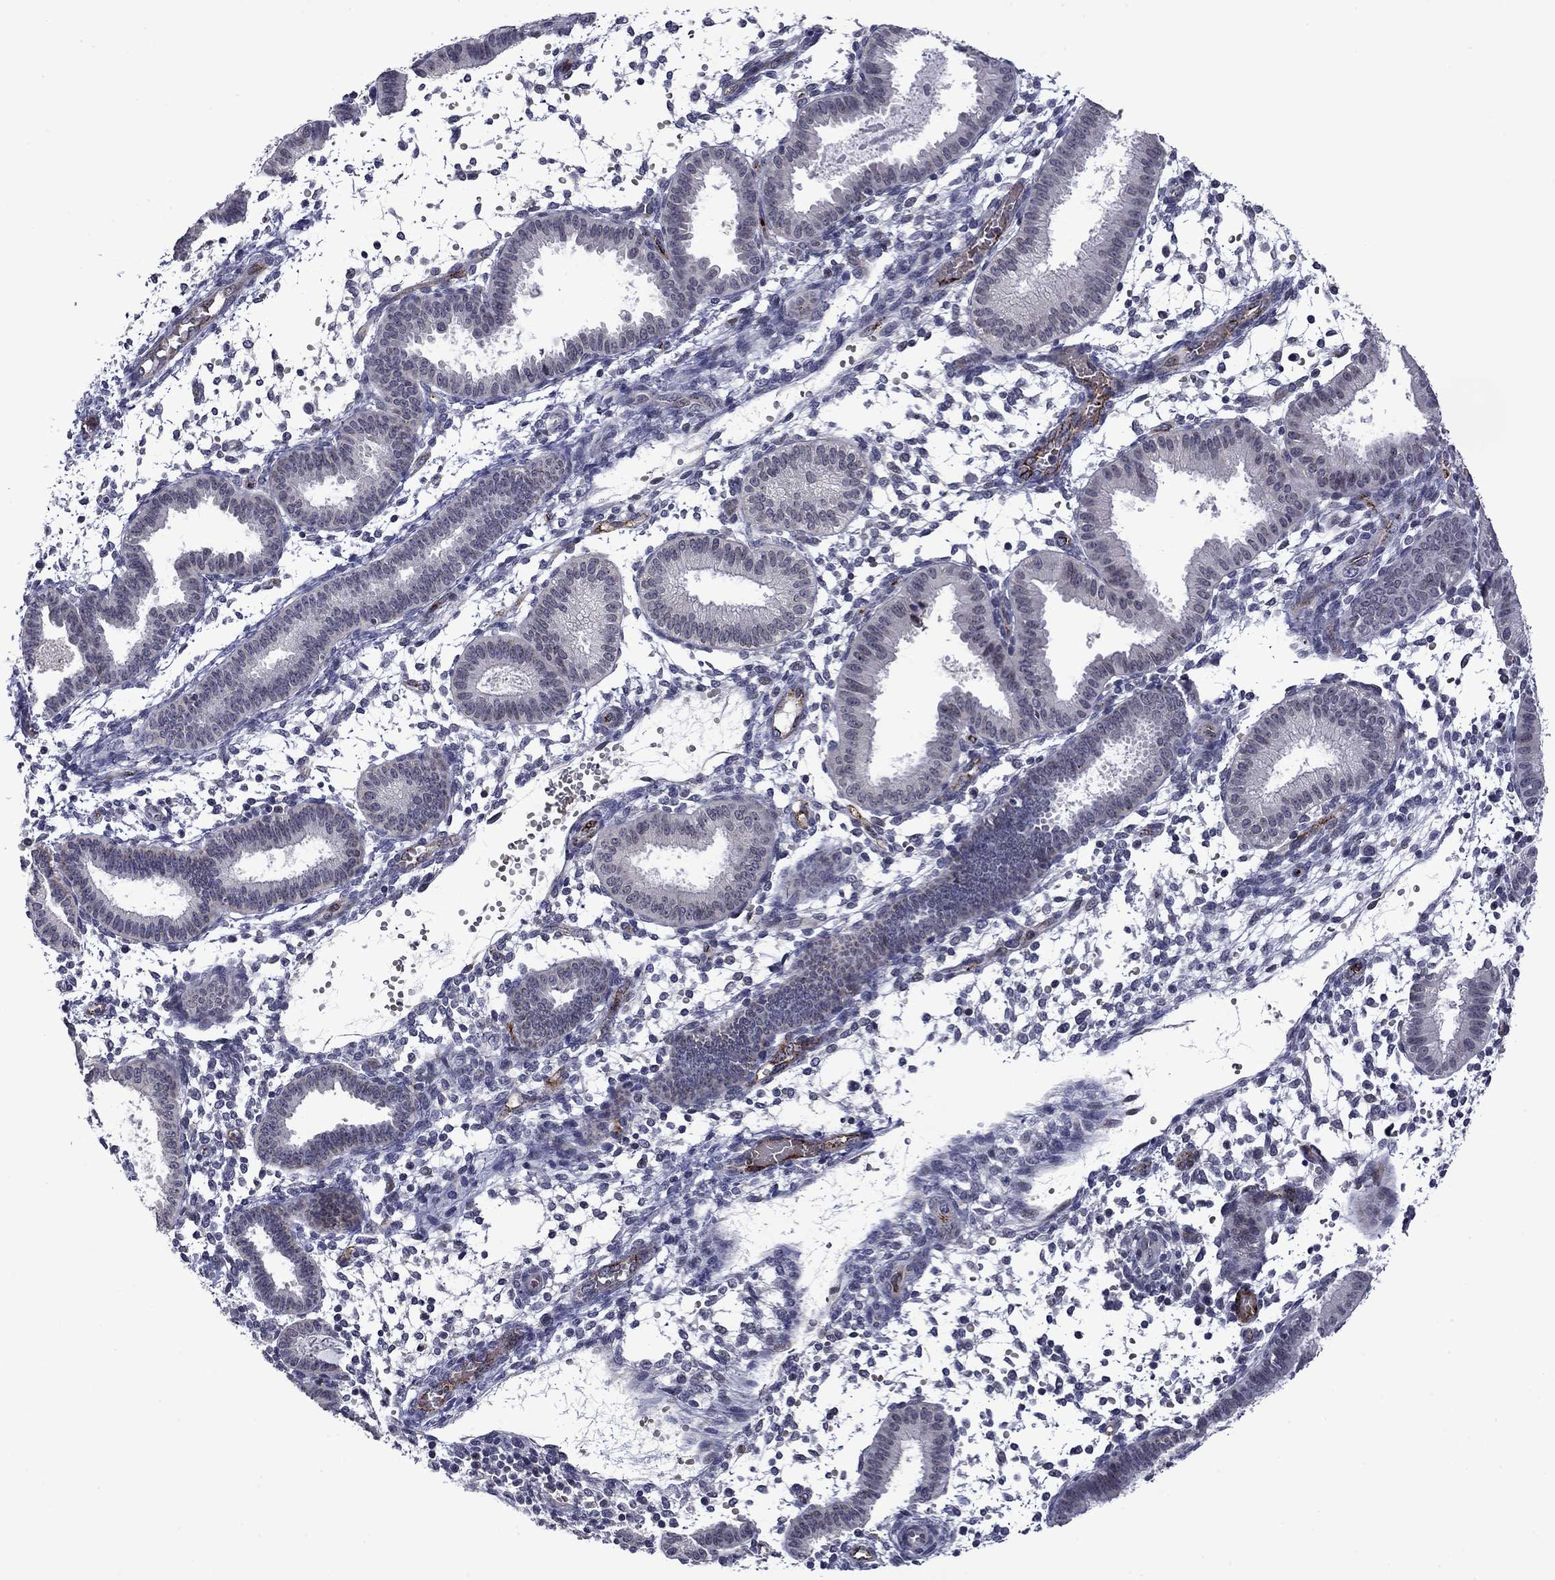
{"staining": {"intensity": "negative", "quantity": "none", "location": "none"}, "tissue": "endometrium", "cell_type": "Cells in endometrial stroma", "image_type": "normal", "snomed": [{"axis": "morphology", "description": "Normal tissue, NOS"}, {"axis": "topography", "description": "Endometrium"}], "caption": "DAB (3,3'-diaminobenzidine) immunohistochemical staining of normal endometrium demonstrates no significant positivity in cells in endometrial stroma.", "gene": "SLITRK1", "patient": {"sex": "female", "age": 43}}